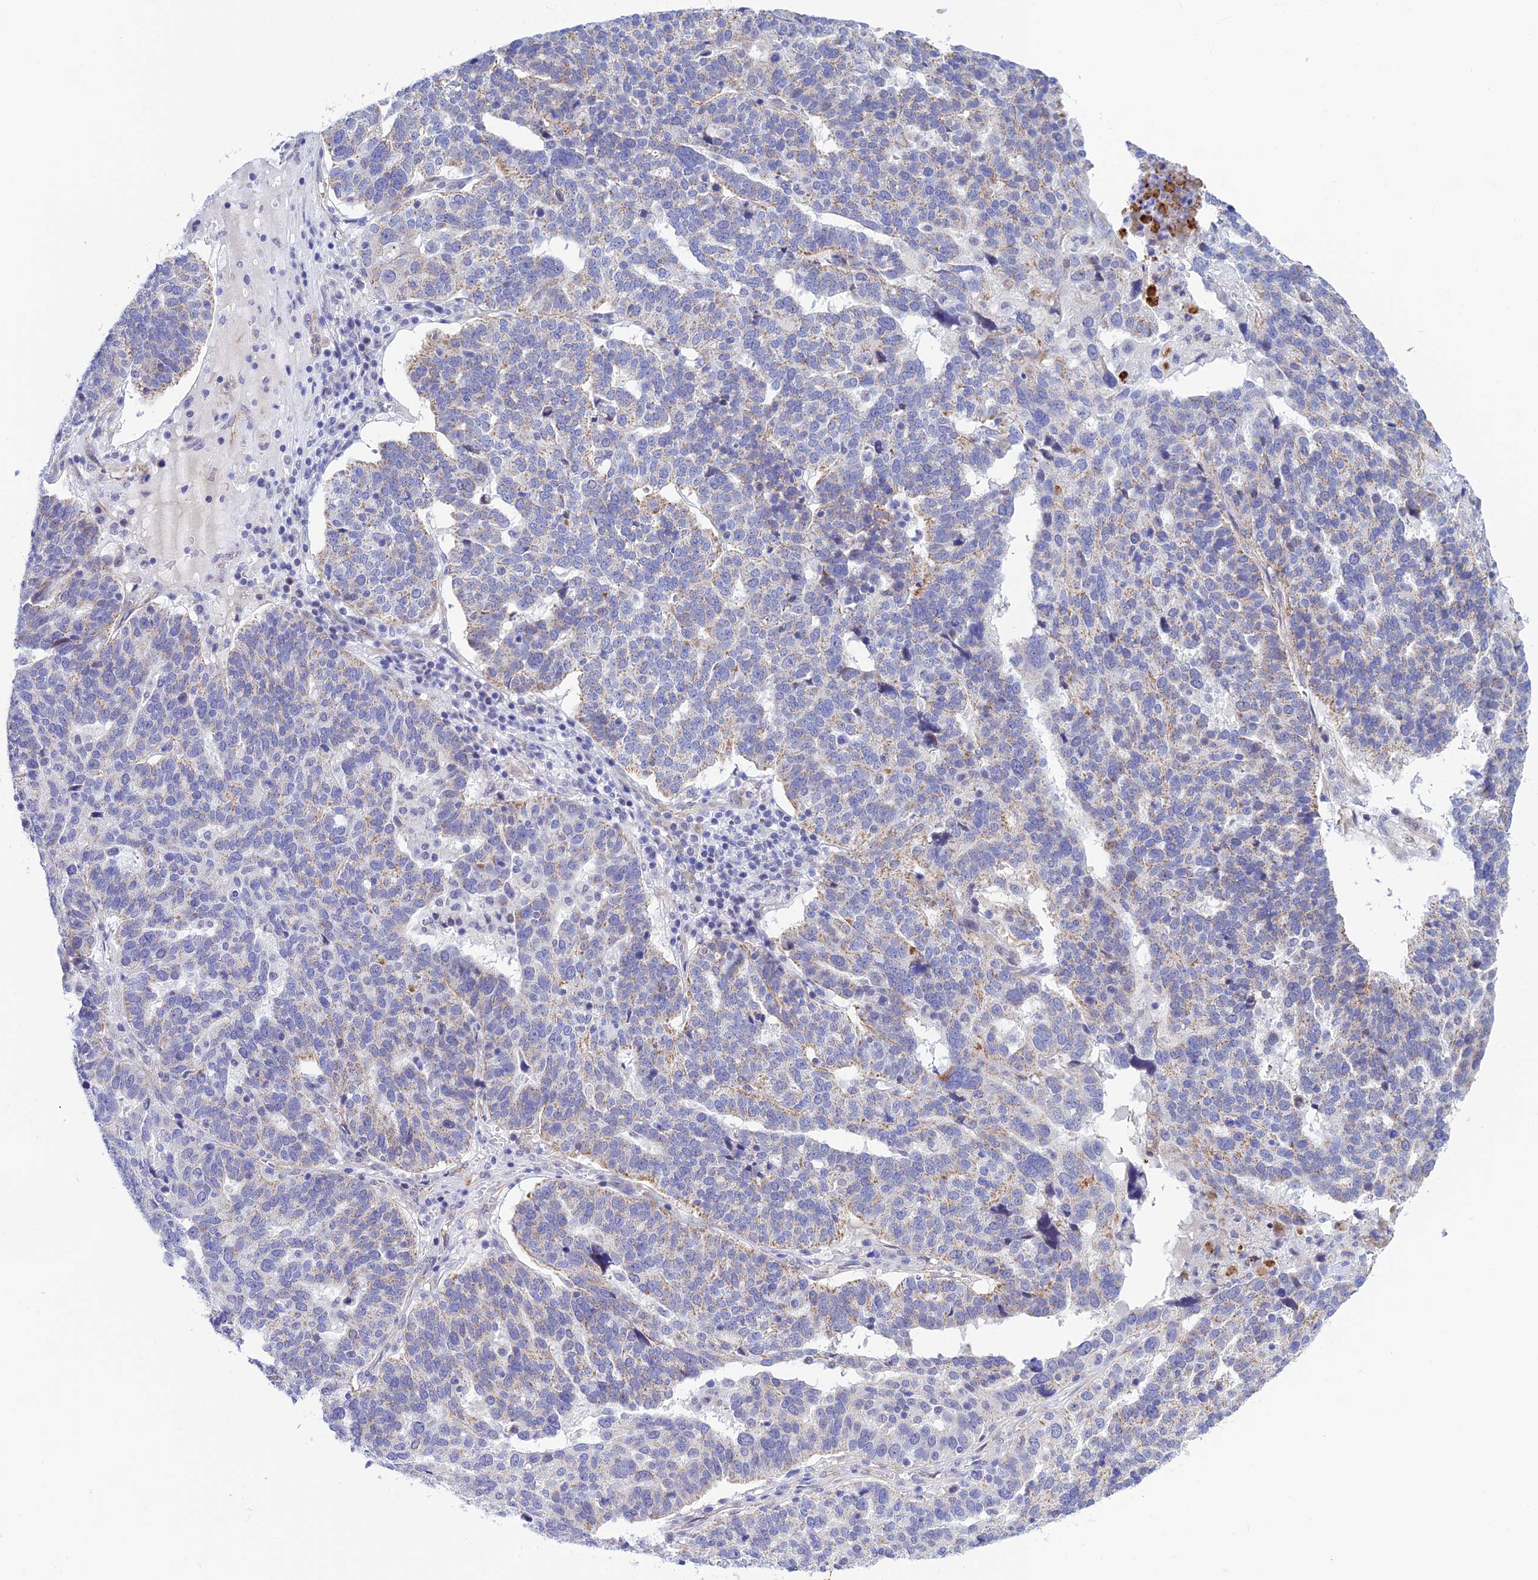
{"staining": {"intensity": "weak", "quantity": "25%-75%", "location": "cytoplasmic/membranous"}, "tissue": "ovarian cancer", "cell_type": "Tumor cells", "image_type": "cancer", "snomed": [{"axis": "morphology", "description": "Cystadenocarcinoma, serous, NOS"}, {"axis": "topography", "description": "Ovary"}], "caption": "IHC of ovarian cancer displays low levels of weak cytoplasmic/membranous staining in about 25%-75% of tumor cells.", "gene": "WDR55", "patient": {"sex": "female", "age": 59}}